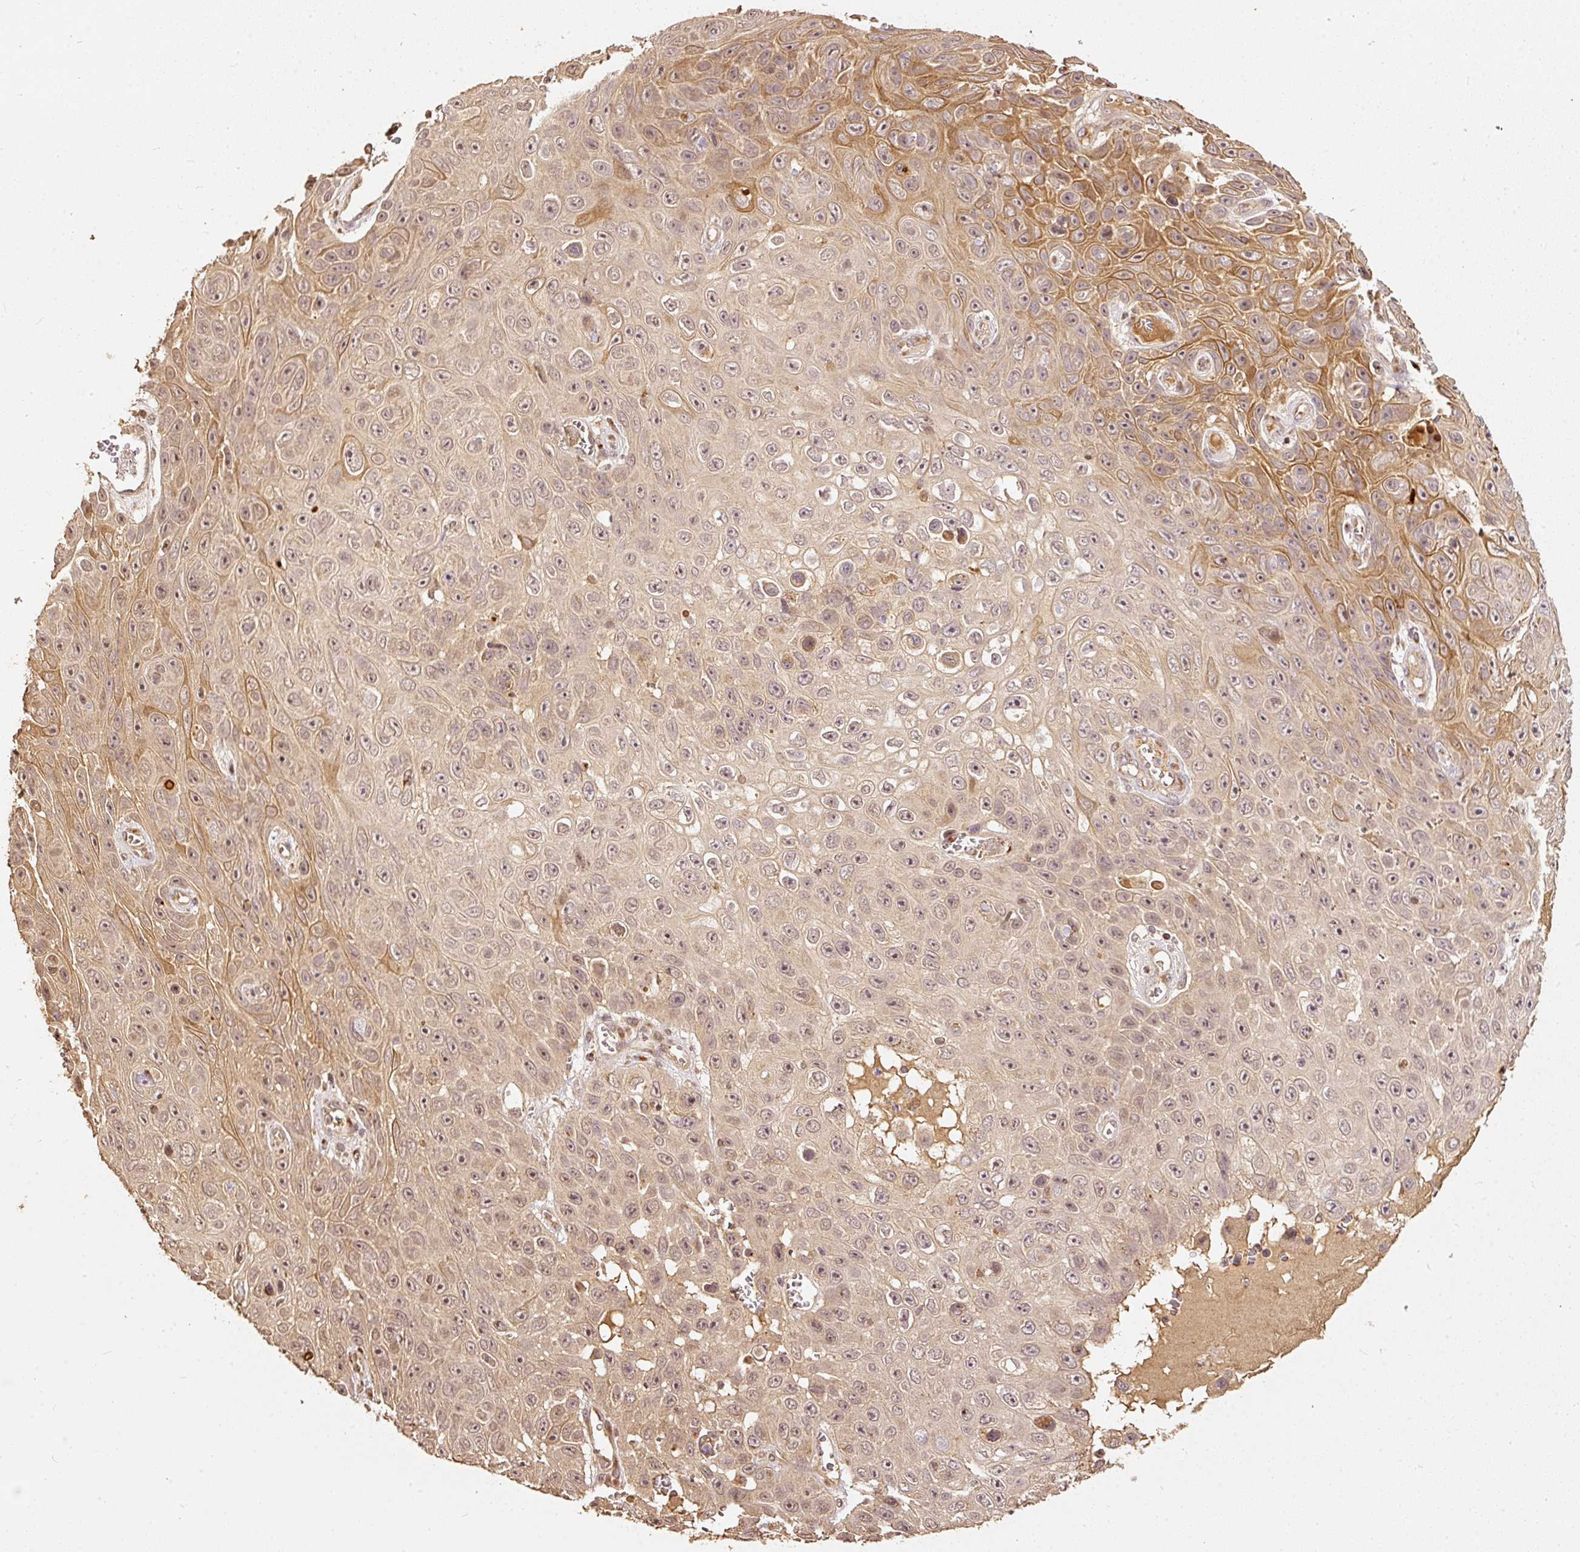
{"staining": {"intensity": "moderate", "quantity": "25%-75%", "location": "cytoplasmic/membranous"}, "tissue": "skin cancer", "cell_type": "Tumor cells", "image_type": "cancer", "snomed": [{"axis": "morphology", "description": "Squamous cell carcinoma, NOS"}, {"axis": "topography", "description": "Skin"}], "caption": "This is an image of immunohistochemistry (IHC) staining of skin cancer, which shows moderate expression in the cytoplasmic/membranous of tumor cells.", "gene": "FUT8", "patient": {"sex": "male", "age": 82}}